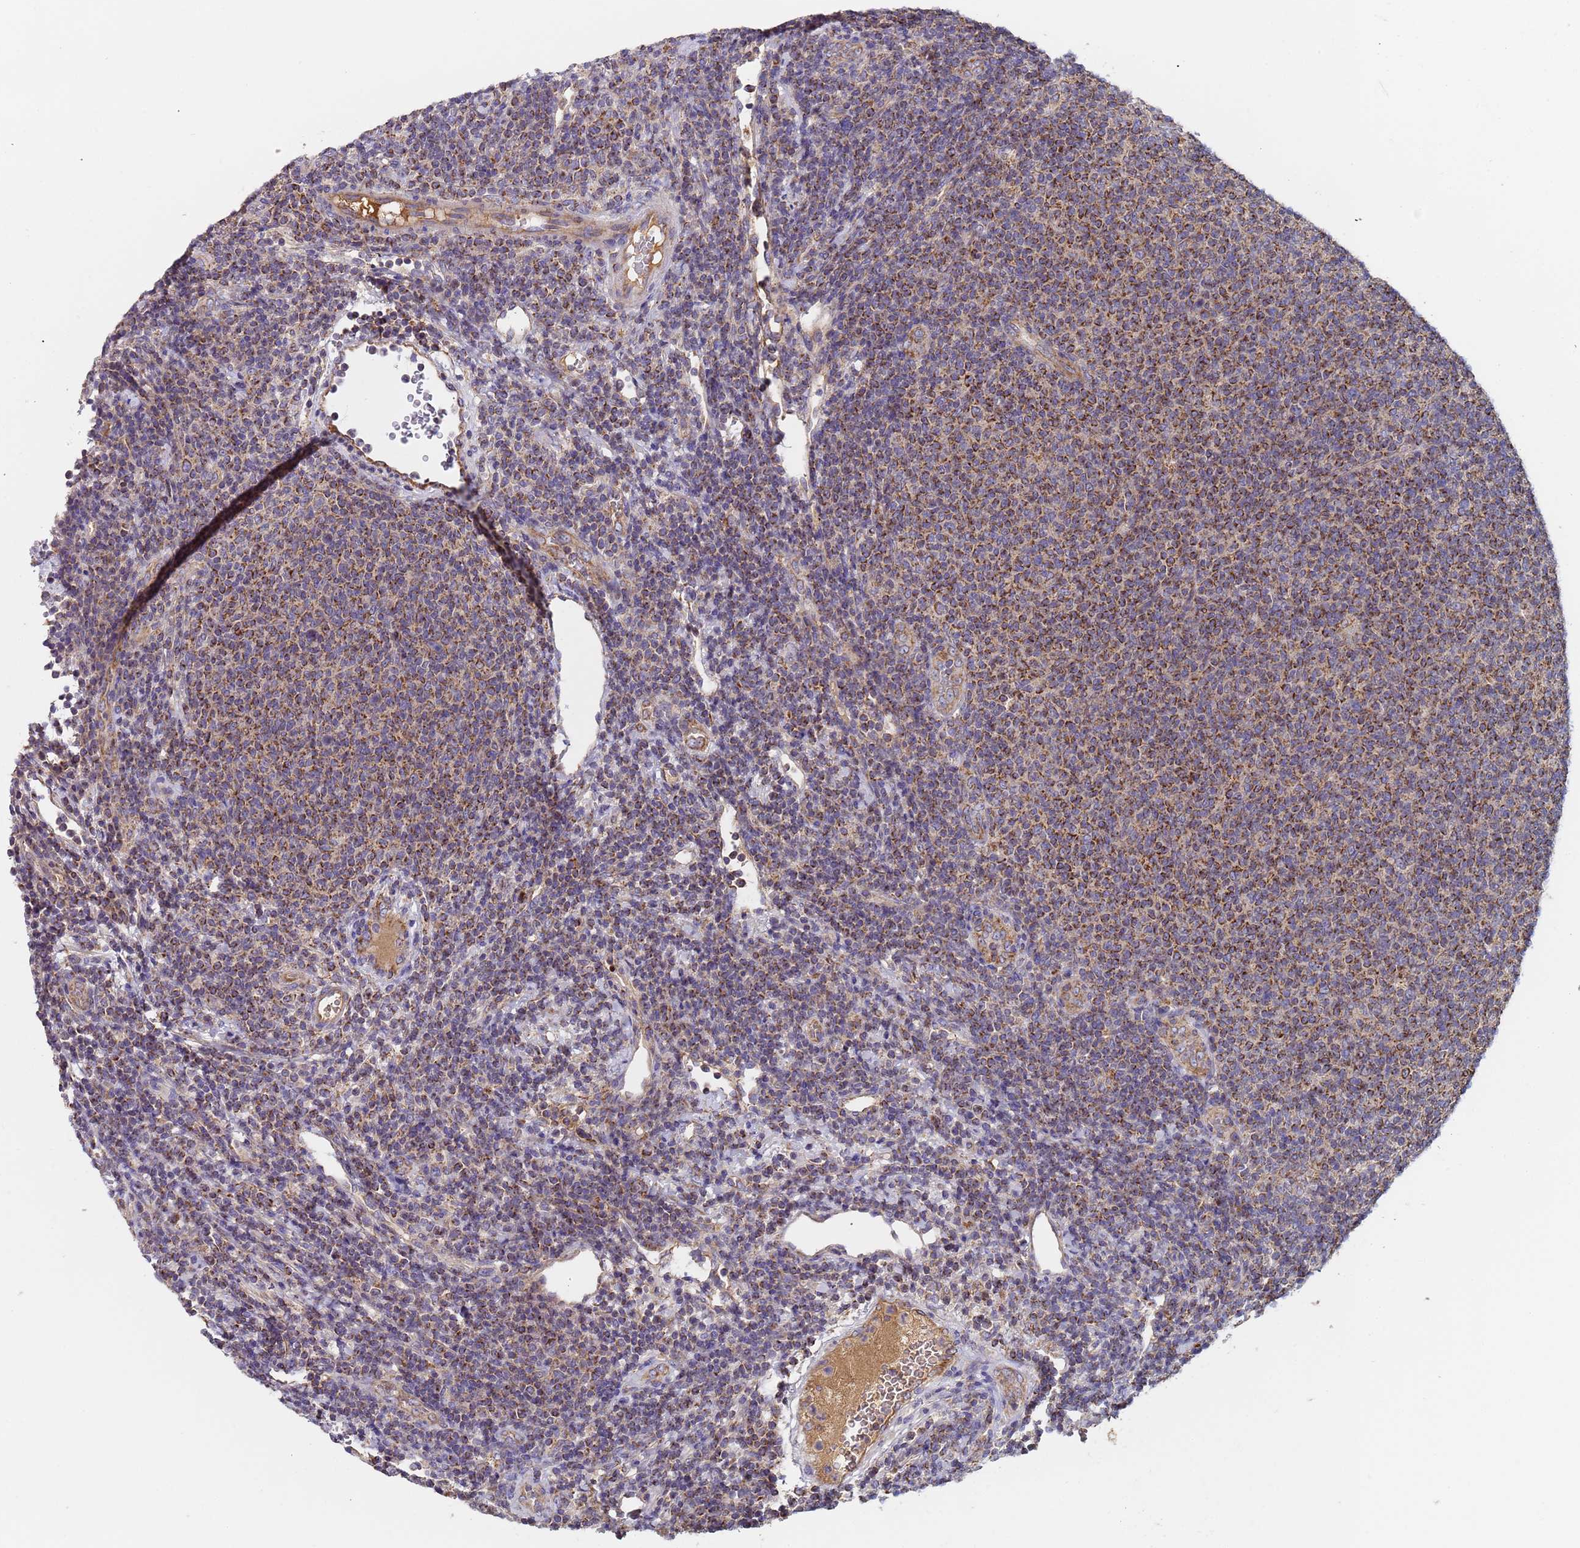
{"staining": {"intensity": "strong", "quantity": "25%-75%", "location": "cytoplasmic/membranous"}, "tissue": "lymphoma", "cell_type": "Tumor cells", "image_type": "cancer", "snomed": [{"axis": "morphology", "description": "Malignant lymphoma, non-Hodgkin's type, Low grade"}, {"axis": "topography", "description": "Lymph node"}], "caption": "Brown immunohistochemical staining in human malignant lymphoma, non-Hodgkin's type (low-grade) exhibits strong cytoplasmic/membranous expression in approximately 25%-75% of tumor cells.", "gene": "TMEM126A", "patient": {"sex": "male", "age": 66}}